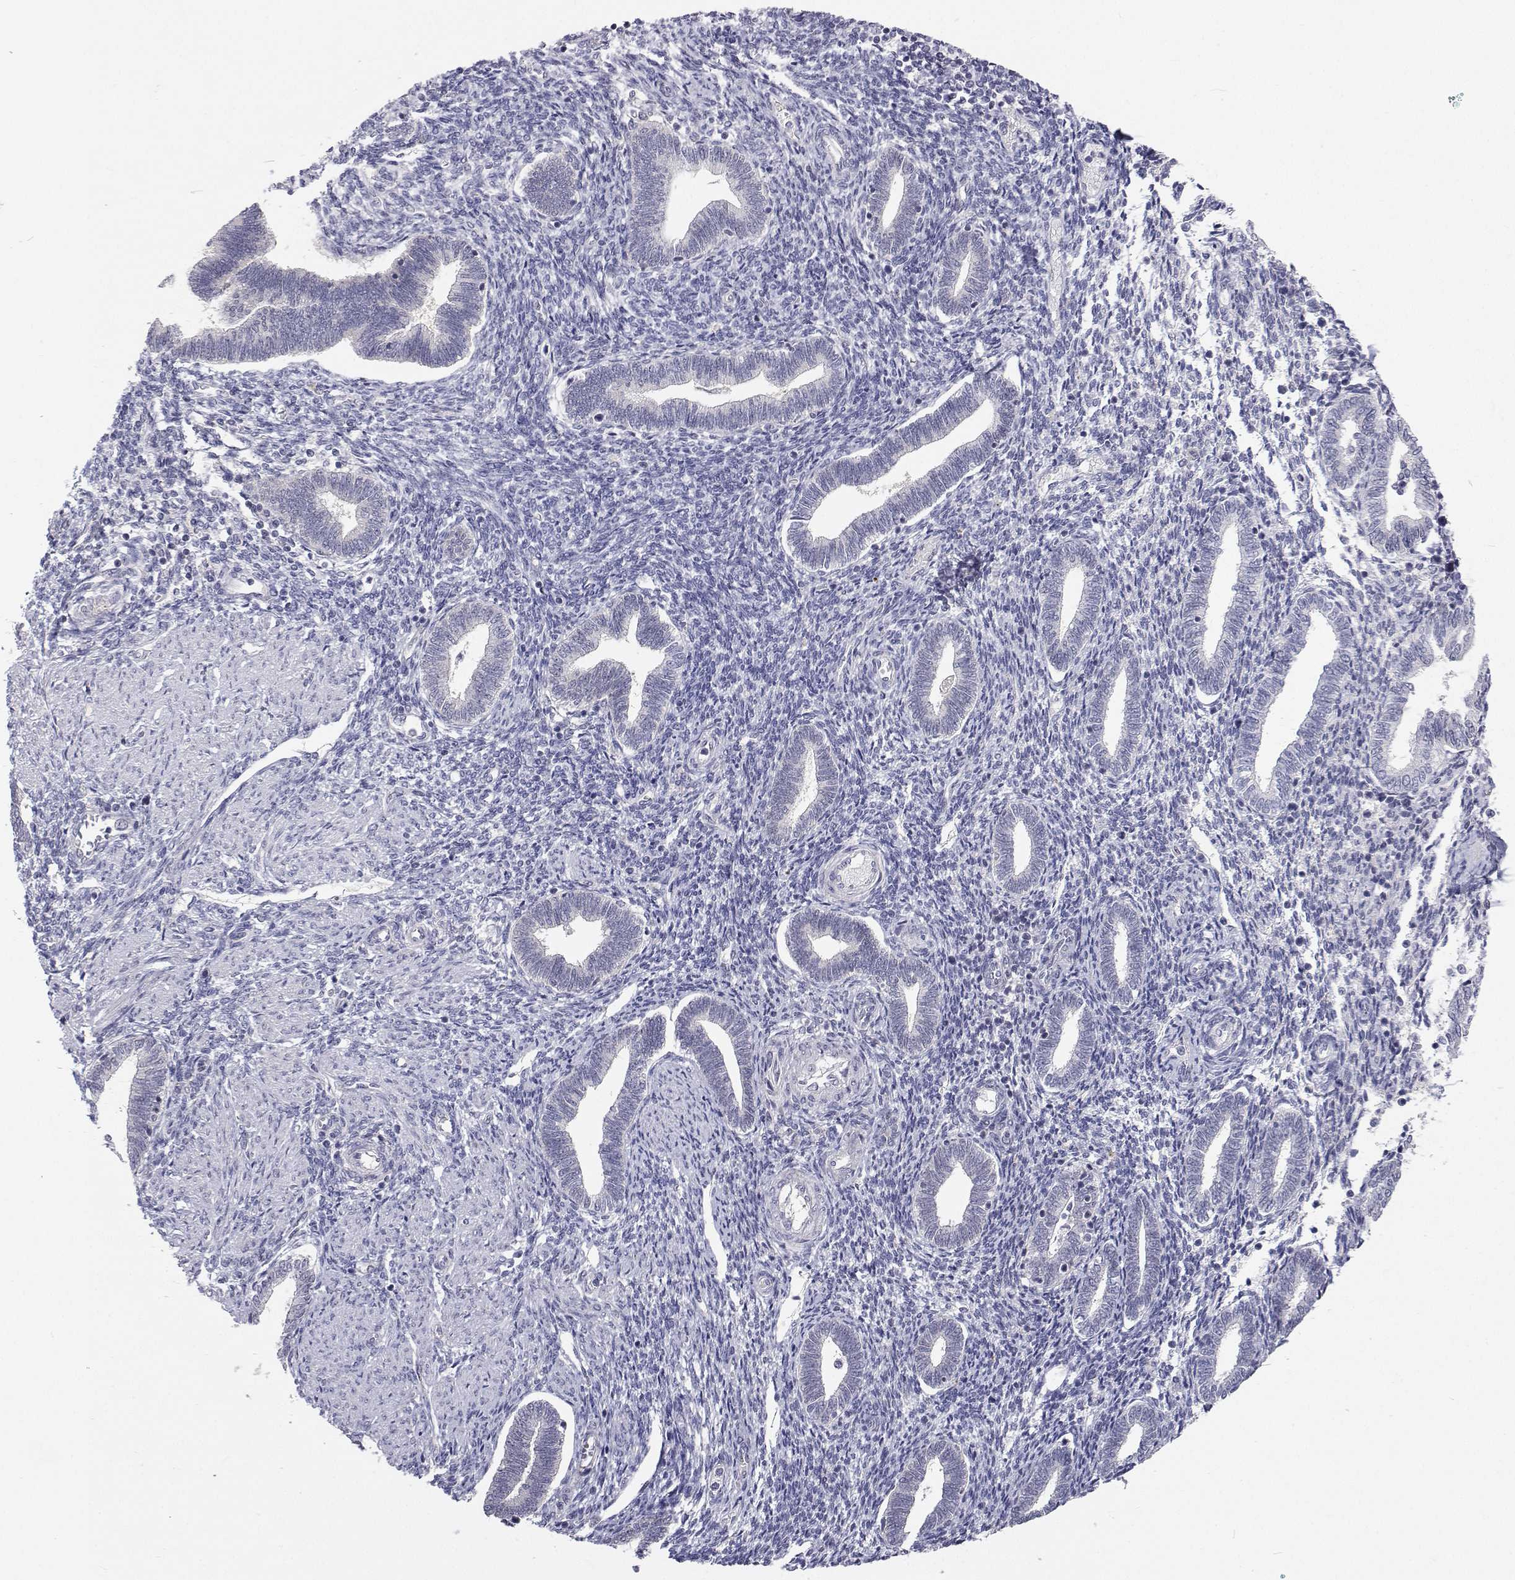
{"staining": {"intensity": "negative", "quantity": "none", "location": "none"}, "tissue": "endometrium", "cell_type": "Cells in endometrial stroma", "image_type": "normal", "snomed": [{"axis": "morphology", "description": "Normal tissue, NOS"}, {"axis": "topography", "description": "Endometrium"}], "caption": "Immunohistochemical staining of benign endometrium displays no significant staining in cells in endometrial stroma. The staining is performed using DAB (3,3'-diaminobenzidine) brown chromogen with nuclei counter-stained in using hematoxylin.", "gene": "MYPN", "patient": {"sex": "female", "age": 42}}